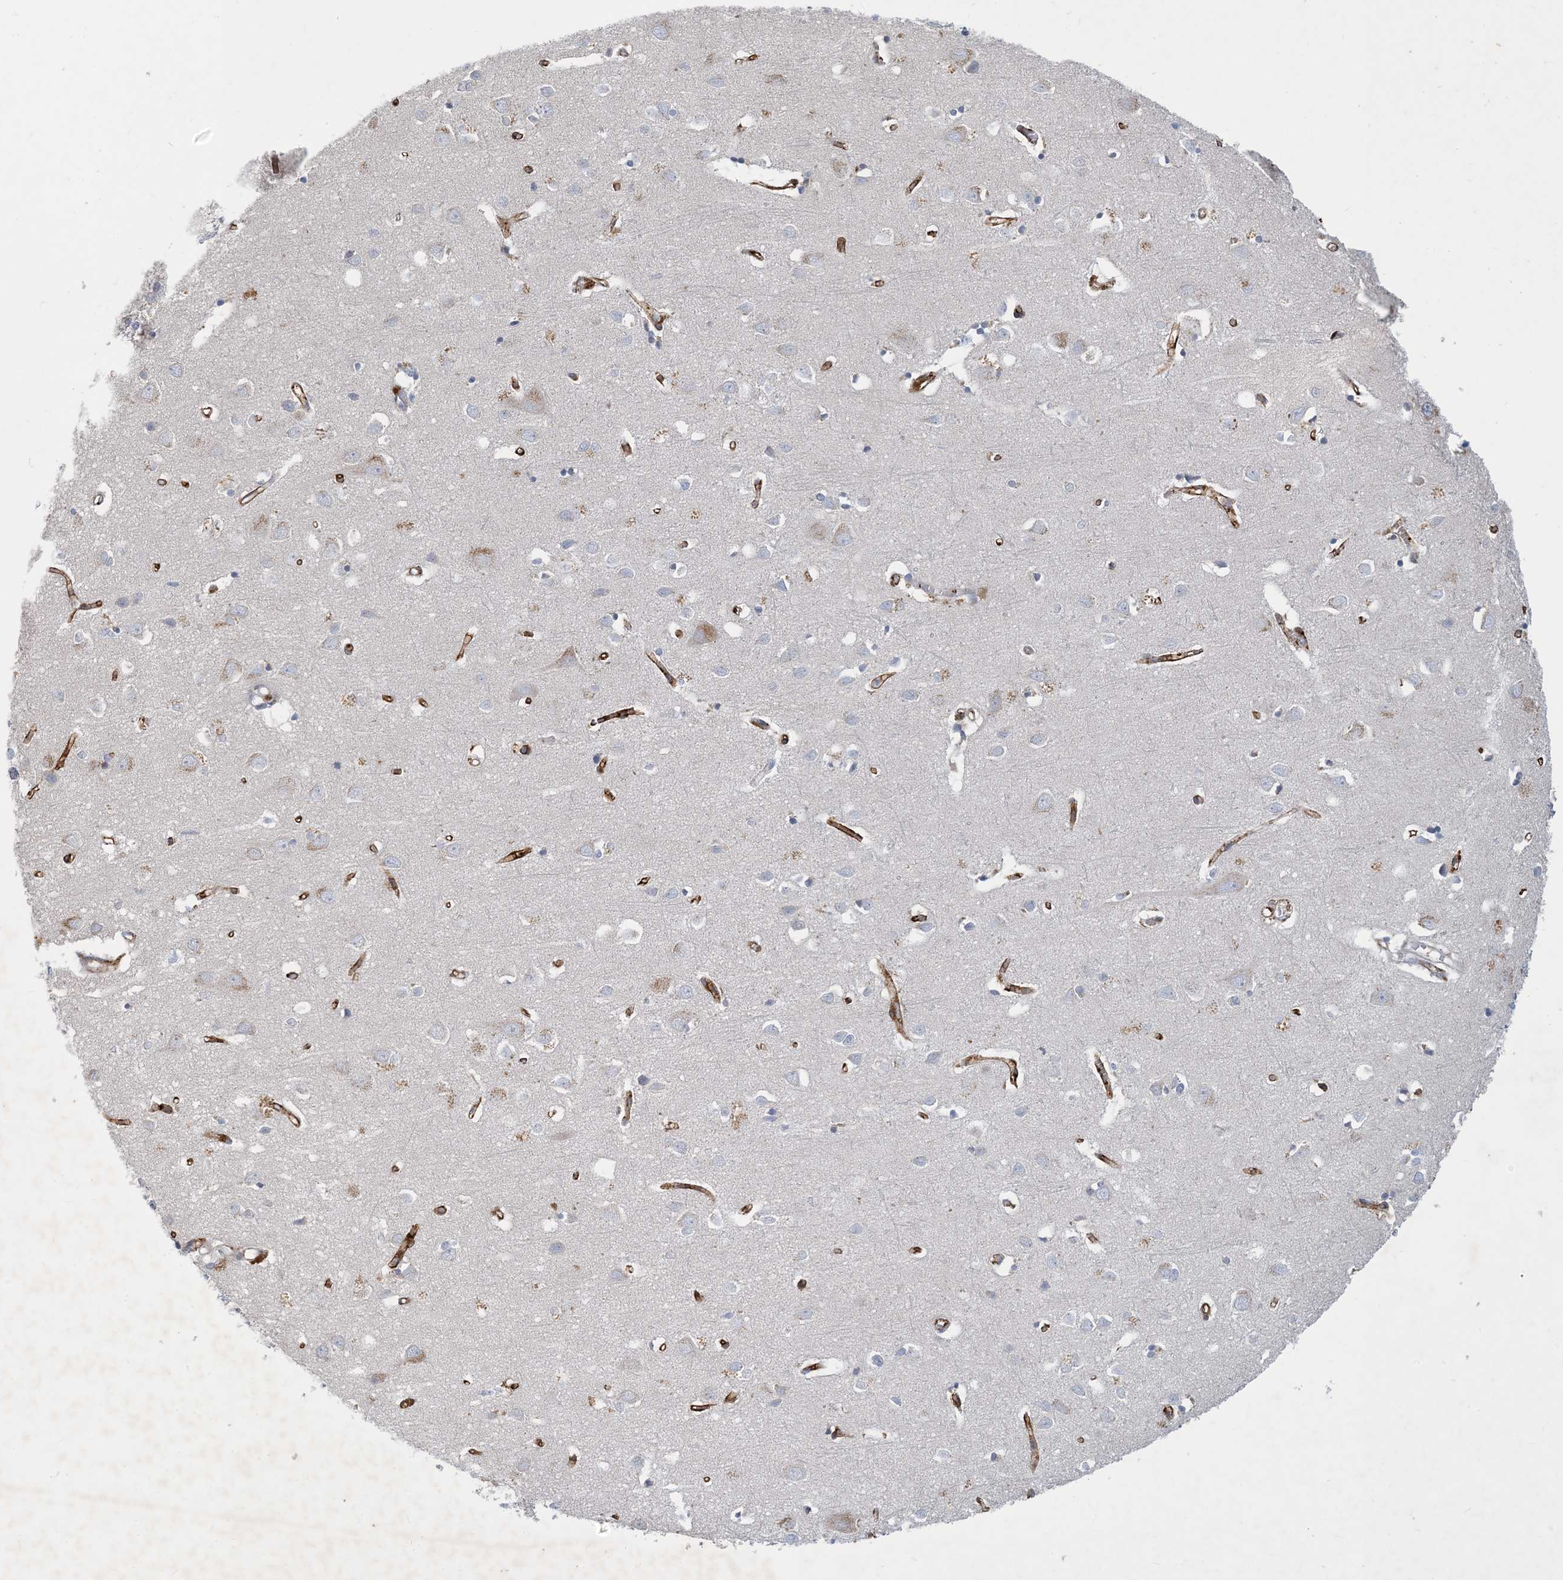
{"staining": {"intensity": "strong", "quantity": ">75%", "location": "cytoplasmic/membranous"}, "tissue": "cerebral cortex", "cell_type": "Endothelial cells", "image_type": "normal", "snomed": [{"axis": "morphology", "description": "Normal tissue, NOS"}, {"axis": "topography", "description": "Cerebral cortex"}], "caption": "Brown immunohistochemical staining in unremarkable cerebral cortex exhibits strong cytoplasmic/membranous positivity in about >75% of endothelial cells. The protein is shown in brown color, while the nuclei are stained blue.", "gene": "CCDC14", "patient": {"sex": "female", "age": 64}}